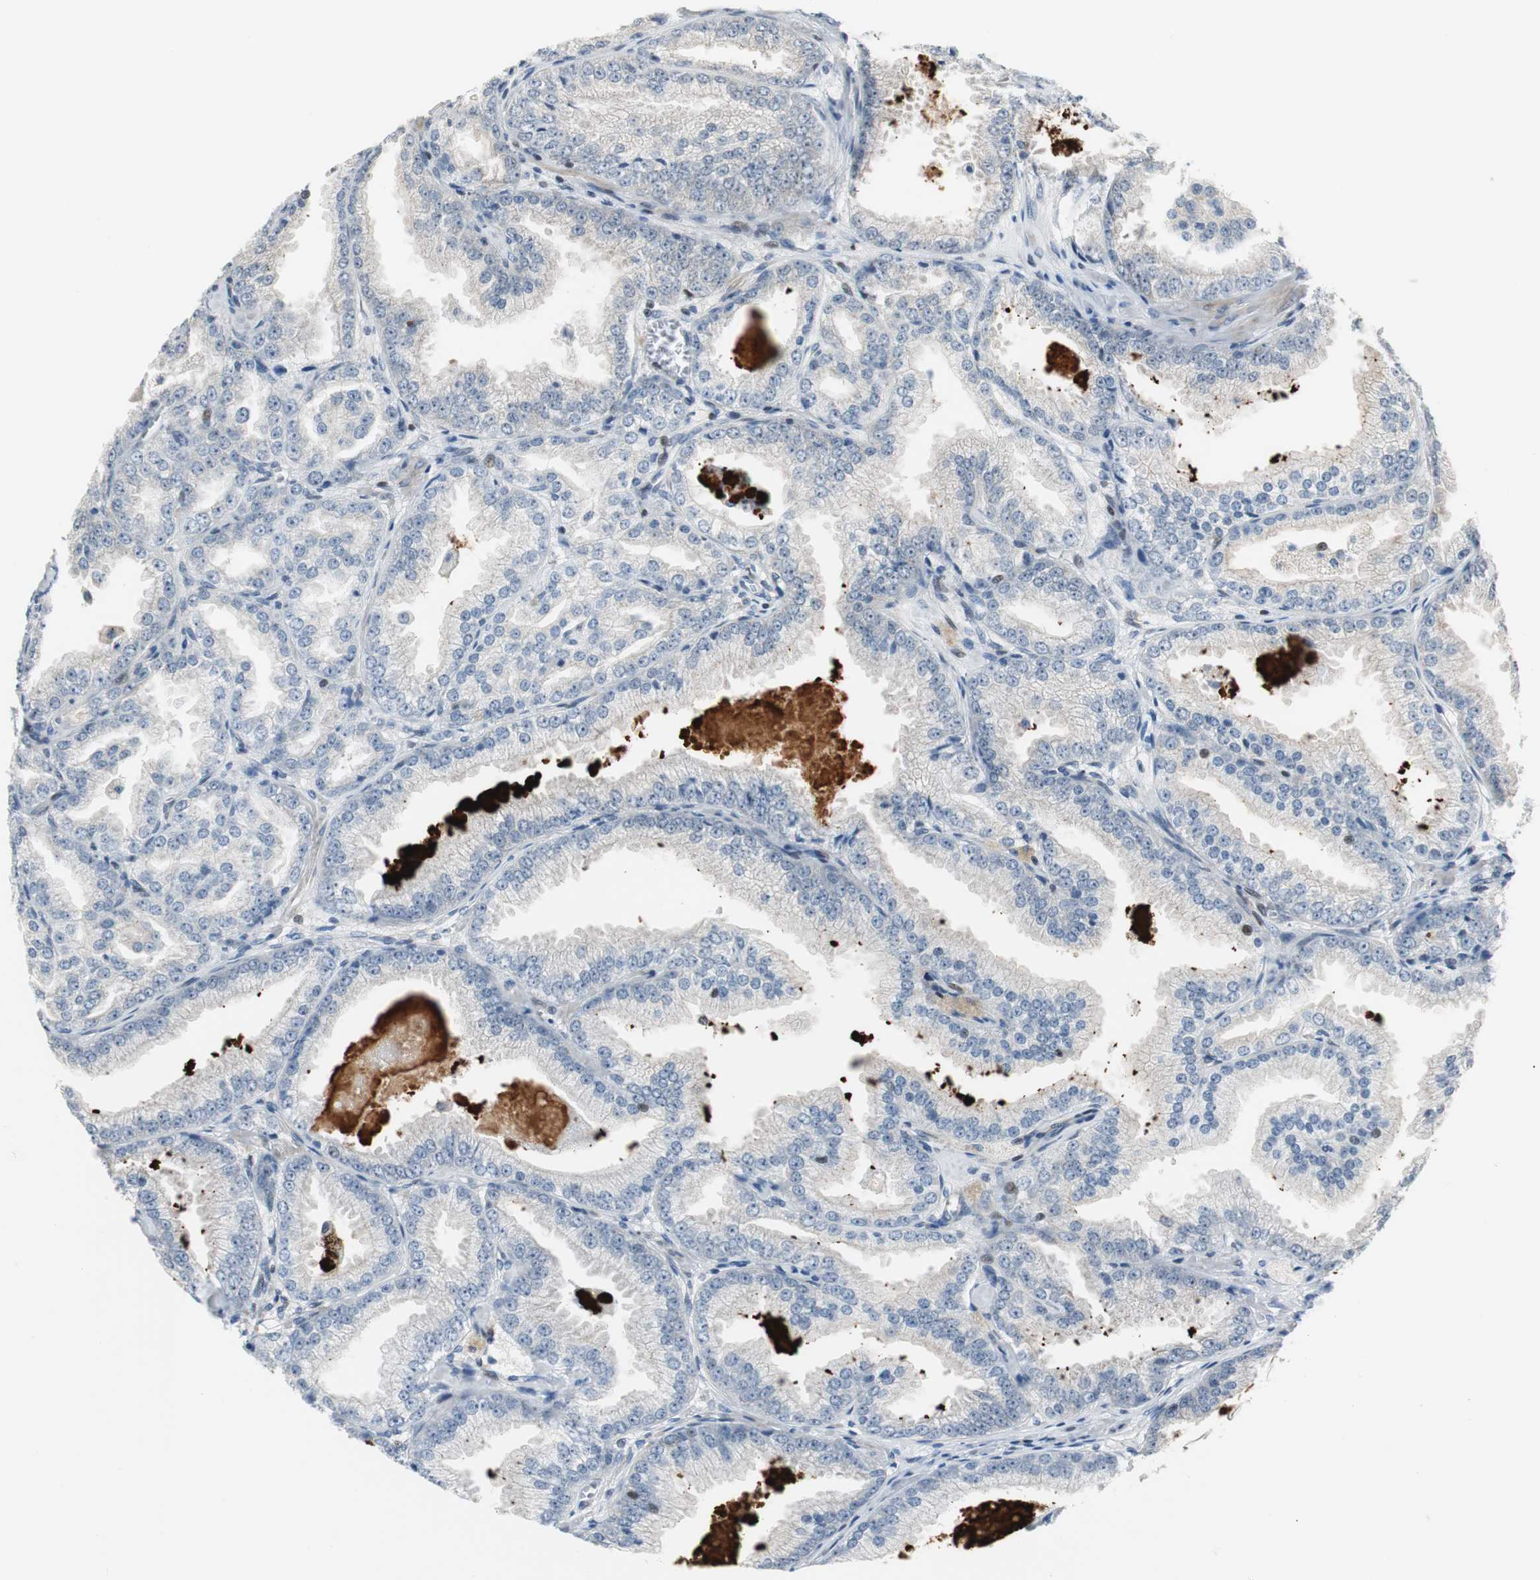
{"staining": {"intensity": "negative", "quantity": "none", "location": "none"}, "tissue": "prostate cancer", "cell_type": "Tumor cells", "image_type": "cancer", "snomed": [{"axis": "morphology", "description": "Adenocarcinoma, High grade"}, {"axis": "topography", "description": "Prostate"}], "caption": "Immunohistochemistry photomicrograph of prostate high-grade adenocarcinoma stained for a protein (brown), which exhibits no staining in tumor cells. (DAB (3,3'-diaminobenzidine) immunohistochemistry (IHC) visualized using brightfield microscopy, high magnification).", "gene": "RAD1", "patient": {"sex": "male", "age": 61}}